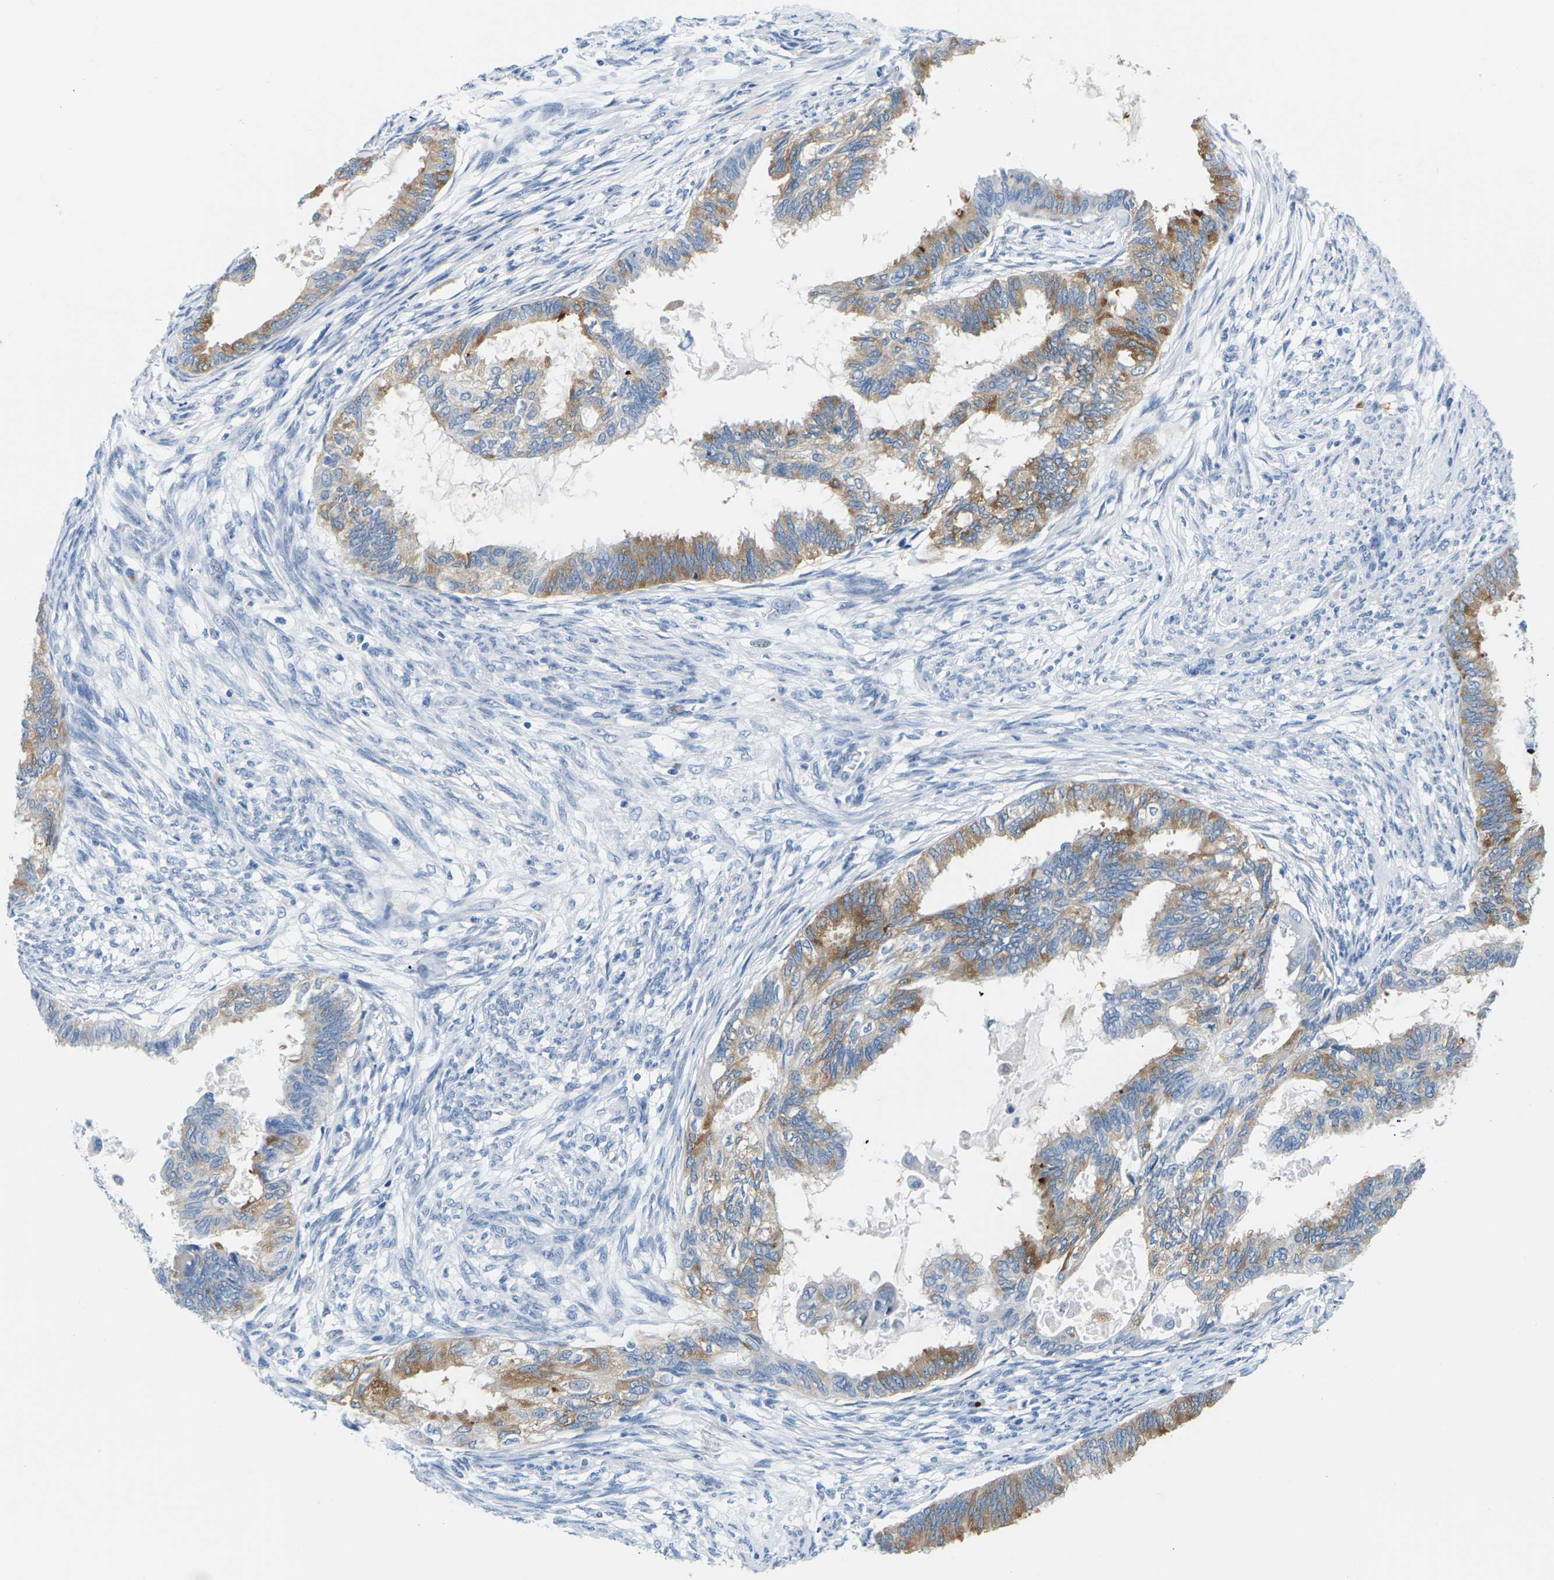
{"staining": {"intensity": "moderate", "quantity": ">75%", "location": "cytoplasmic/membranous"}, "tissue": "cervical cancer", "cell_type": "Tumor cells", "image_type": "cancer", "snomed": [{"axis": "morphology", "description": "Normal tissue, NOS"}, {"axis": "morphology", "description": "Adenocarcinoma, NOS"}, {"axis": "topography", "description": "Cervix"}, {"axis": "topography", "description": "Endometrium"}], "caption": "Cervical adenocarcinoma tissue displays moderate cytoplasmic/membranous expression in about >75% of tumor cells", "gene": "SYNGR2", "patient": {"sex": "female", "age": 86}}